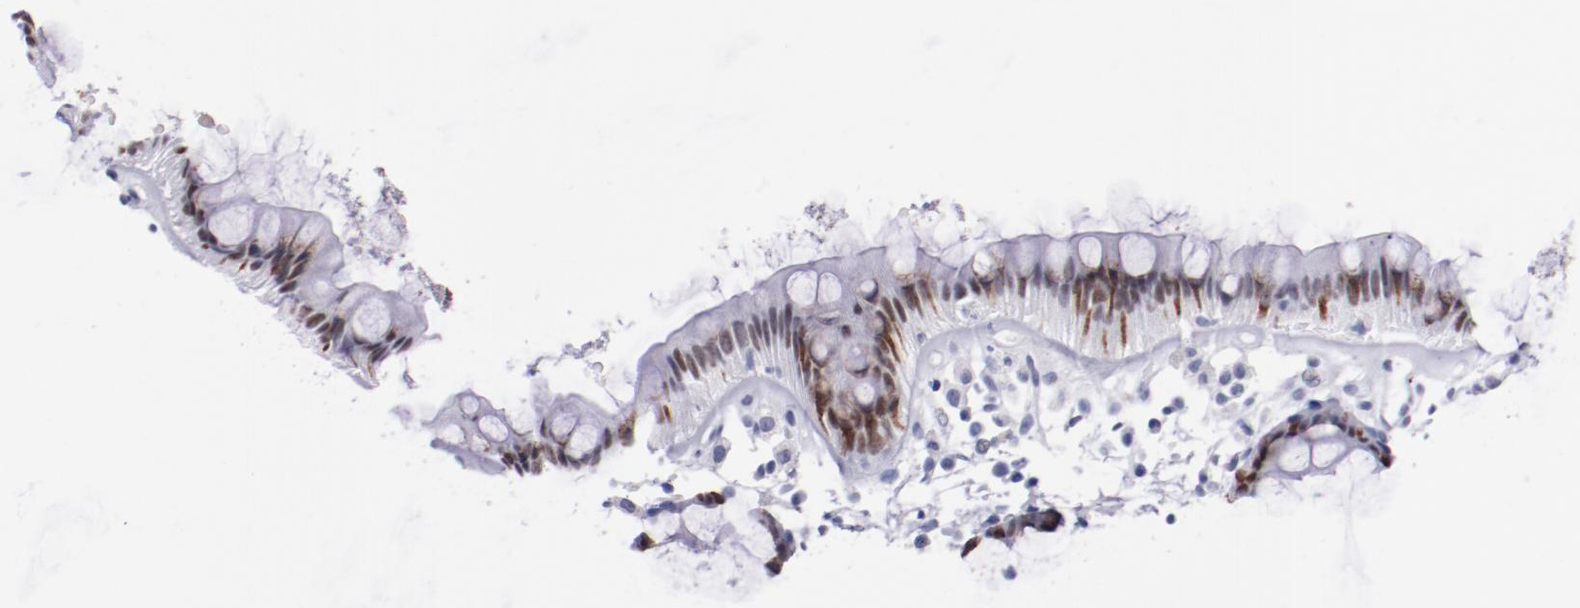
{"staining": {"intensity": "moderate", "quantity": ">75%", "location": "nuclear"}, "tissue": "rectum", "cell_type": "Glandular cells", "image_type": "normal", "snomed": [{"axis": "morphology", "description": "Normal tissue, NOS"}, {"axis": "topography", "description": "Rectum"}], "caption": "Human rectum stained for a protein (brown) reveals moderate nuclear positive expression in approximately >75% of glandular cells.", "gene": "HNF1B", "patient": {"sex": "female", "age": 66}}